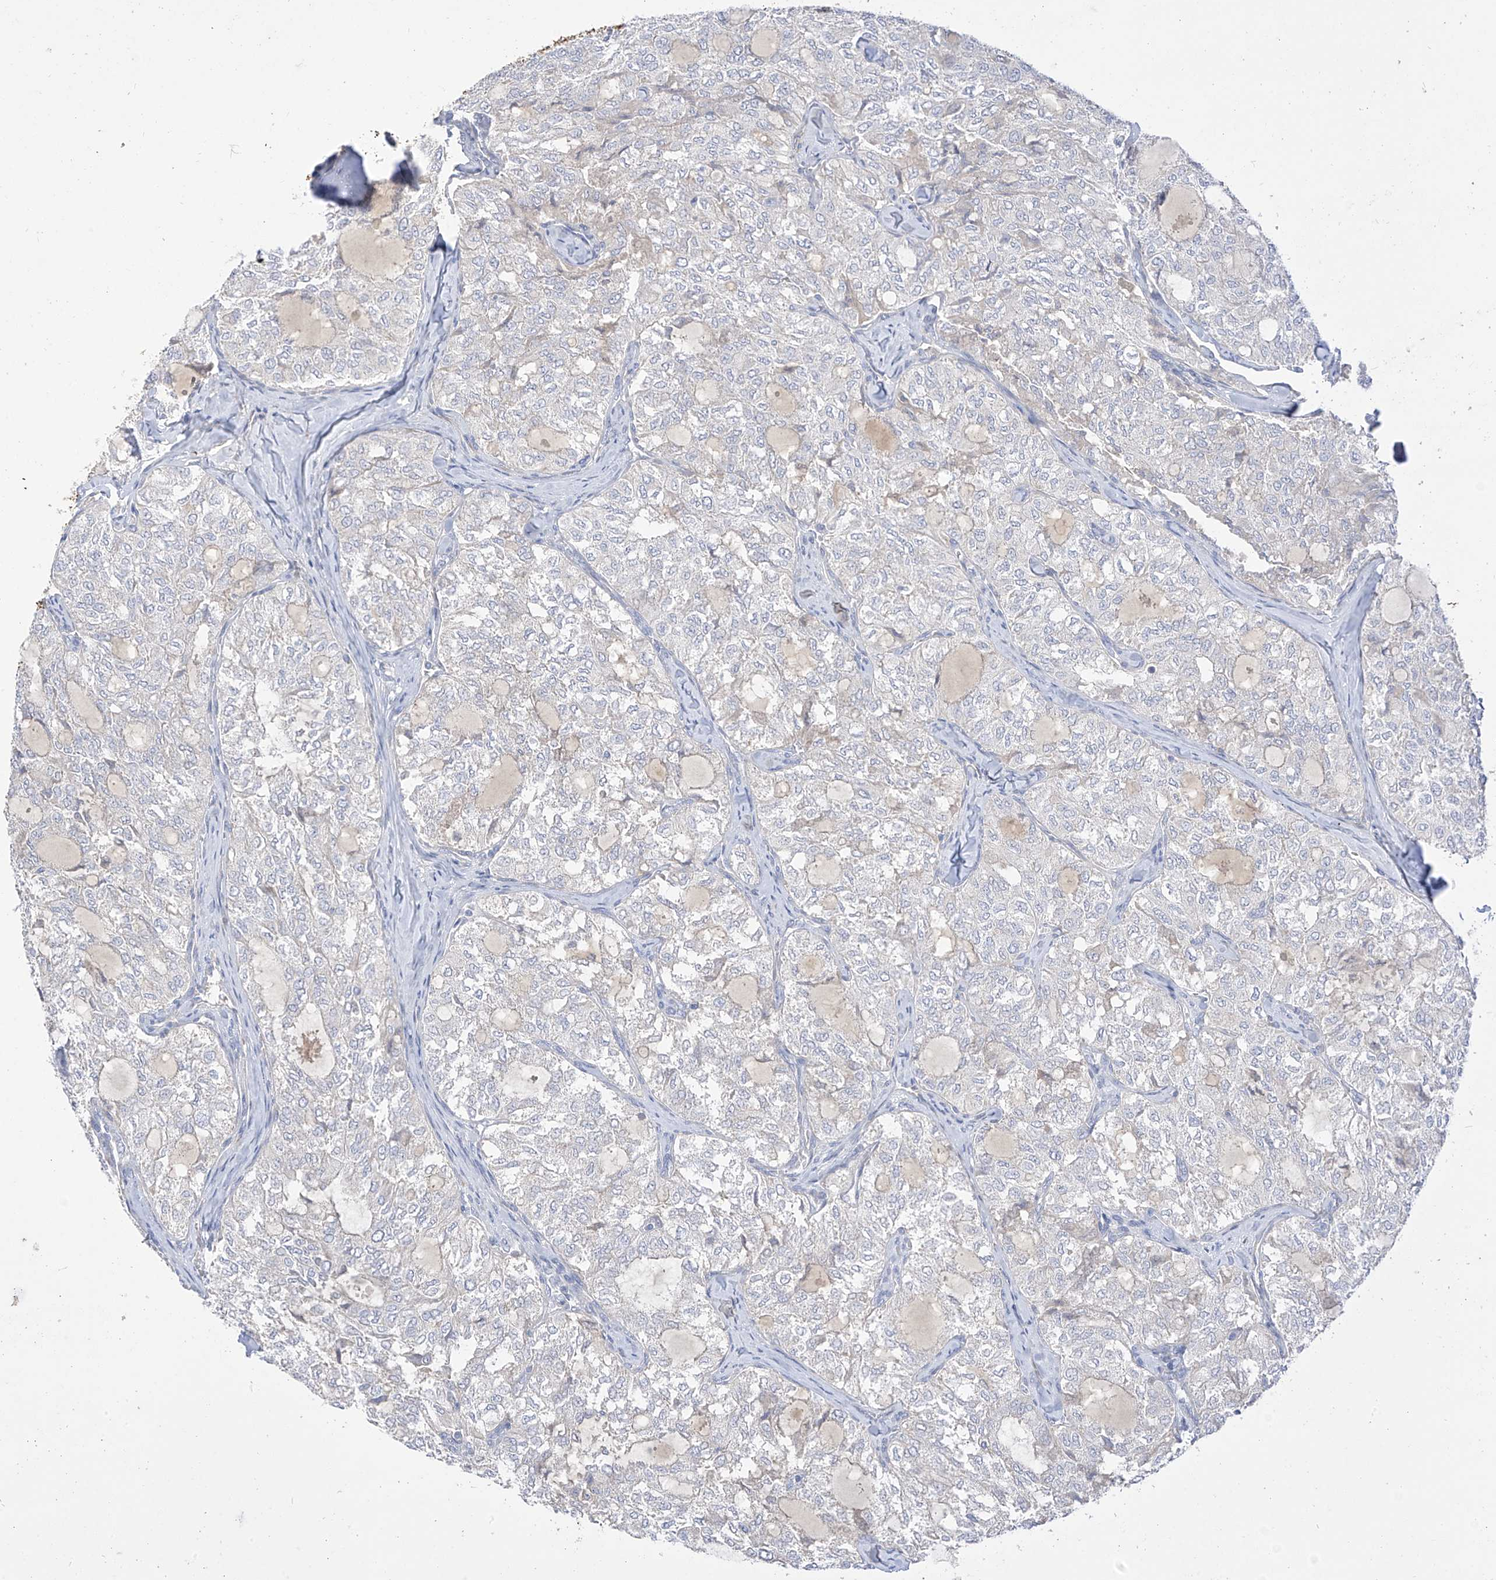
{"staining": {"intensity": "negative", "quantity": "none", "location": "none"}, "tissue": "thyroid cancer", "cell_type": "Tumor cells", "image_type": "cancer", "snomed": [{"axis": "morphology", "description": "Follicular adenoma carcinoma, NOS"}, {"axis": "topography", "description": "Thyroid gland"}], "caption": "Immunohistochemical staining of thyroid cancer exhibits no significant expression in tumor cells.", "gene": "RASA2", "patient": {"sex": "male", "age": 75}}